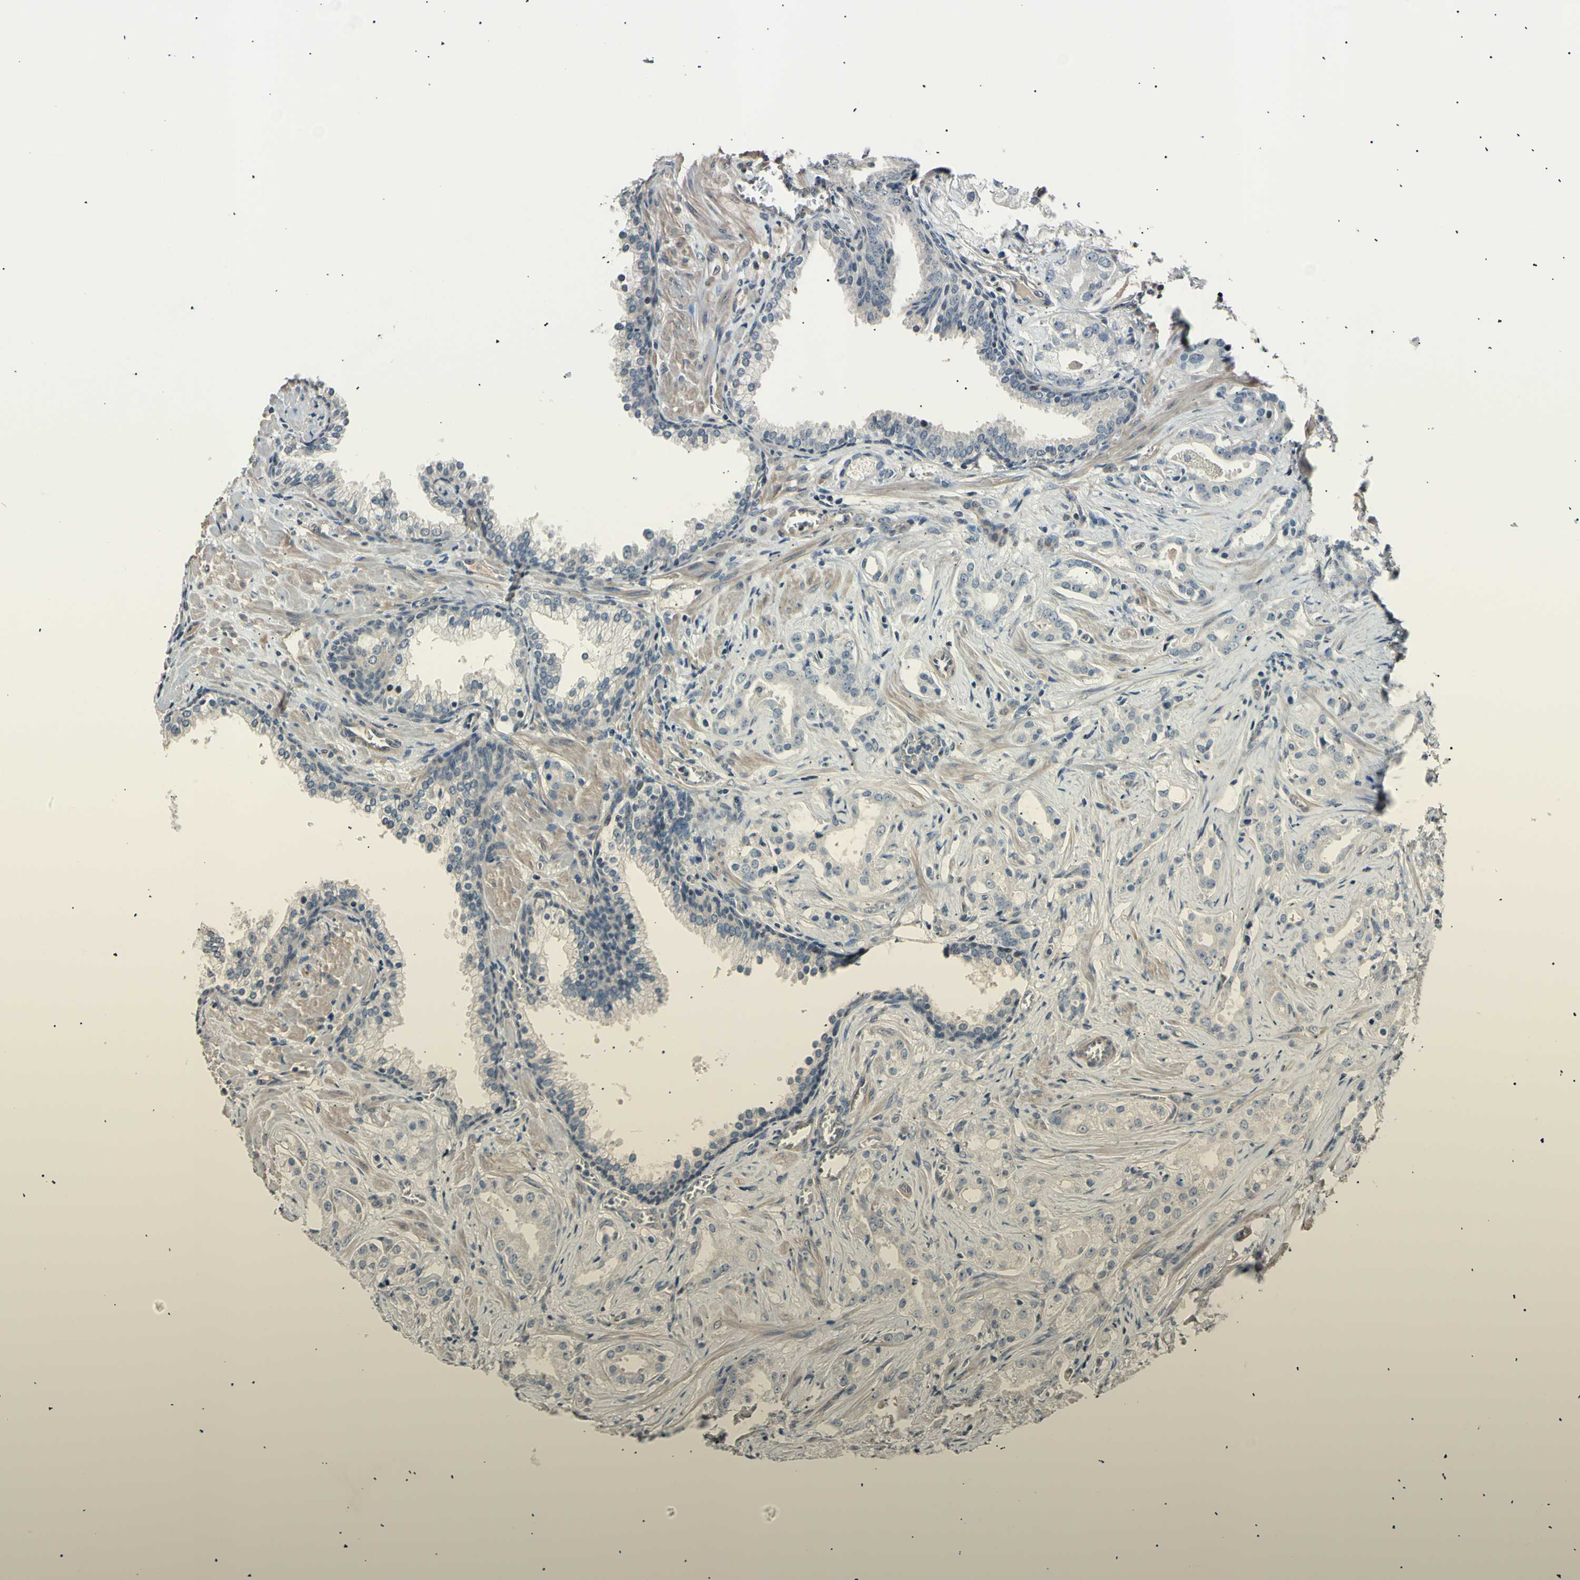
{"staining": {"intensity": "negative", "quantity": "none", "location": "none"}, "tissue": "prostate cancer", "cell_type": "Tumor cells", "image_type": "cancer", "snomed": [{"axis": "morphology", "description": "Adenocarcinoma, Low grade"}, {"axis": "topography", "description": "Prostate"}], "caption": "Immunohistochemistry histopathology image of human prostate cancer stained for a protein (brown), which demonstrates no positivity in tumor cells.", "gene": "AK1", "patient": {"sex": "male", "age": 59}}